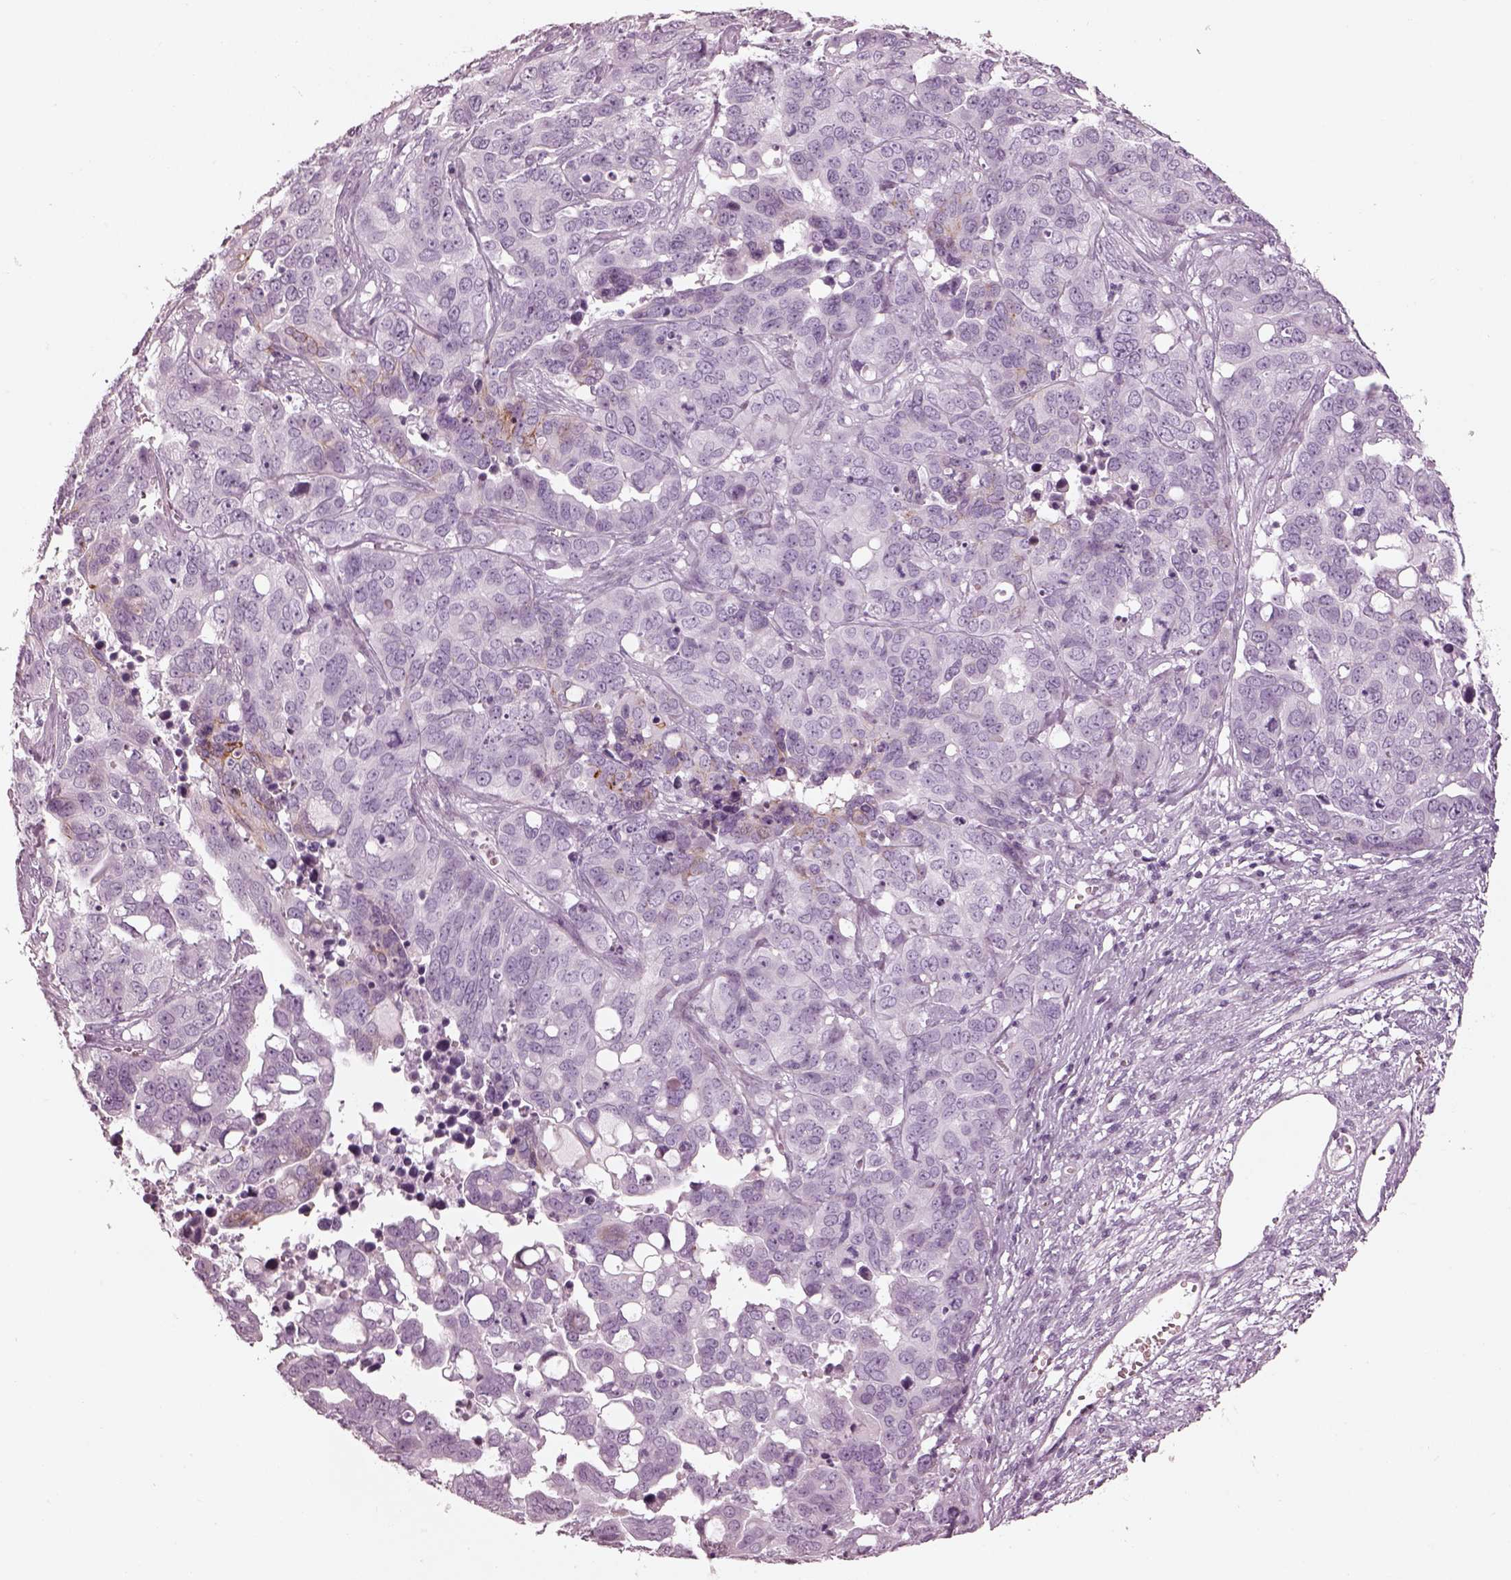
{"staining": {"intensity": "negative", "quantity": "none", "location": "none"}, "tissue": "ovarian cancer", "cell_type": "Tumor cells", "image_type": "cancer", "snomed": [{"axis": "morphology", "description": "Carcinoma, endometroid"}, {"axis": "topography", "description": "Ovary"}], "caption": "The photomicrograph shows no staining of tumor cells in ovarian endometroid carcinoma. Brightfield microscopy of immunohistochemistry (IHC) stained with DAB (brown) and hematoxylin (blue), captured at high magnification.", "gene": "OPN4", "patient": {"sex": "female", "age": 78}}